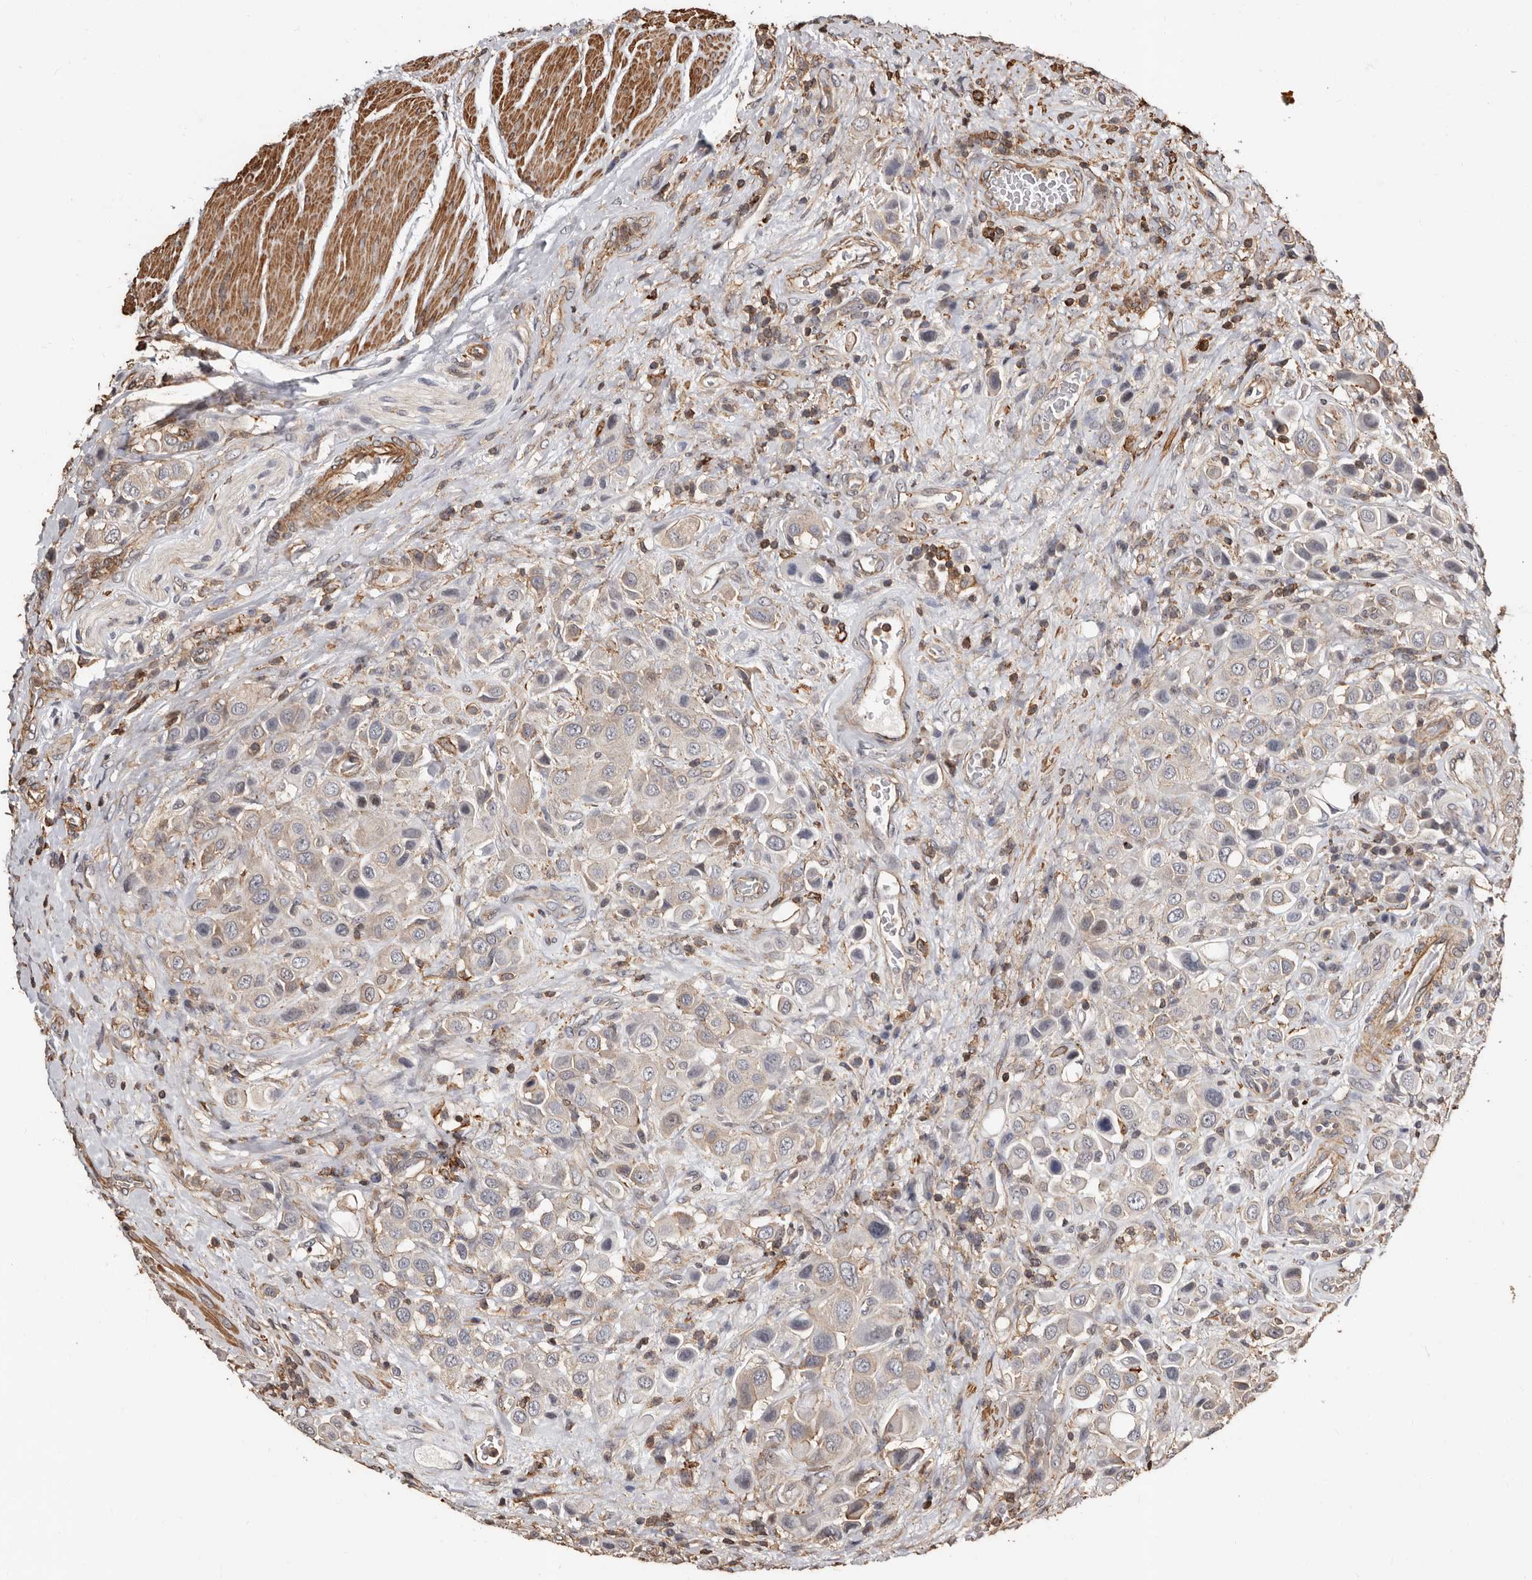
{"staining": {"intensity": "weak", "quantity": "<25%", "location": "cytoplasmic/membranous"}, "tissue": "urothelial cancer", "cell_type": "Tumor cells", "image_type": "cancer", "snomed": [{"axis": "morphology", "description": "Urothelial carcinoma, High grade"}, {"axis": "topography", "description": "Urinary bladder"}], "caption": "A photomicrograph of urothelial cancer stained for a protein displays no brown staining in tumor cells.", "gene": "GSK3A", "patient": {"sex": "male", "age": 50}}